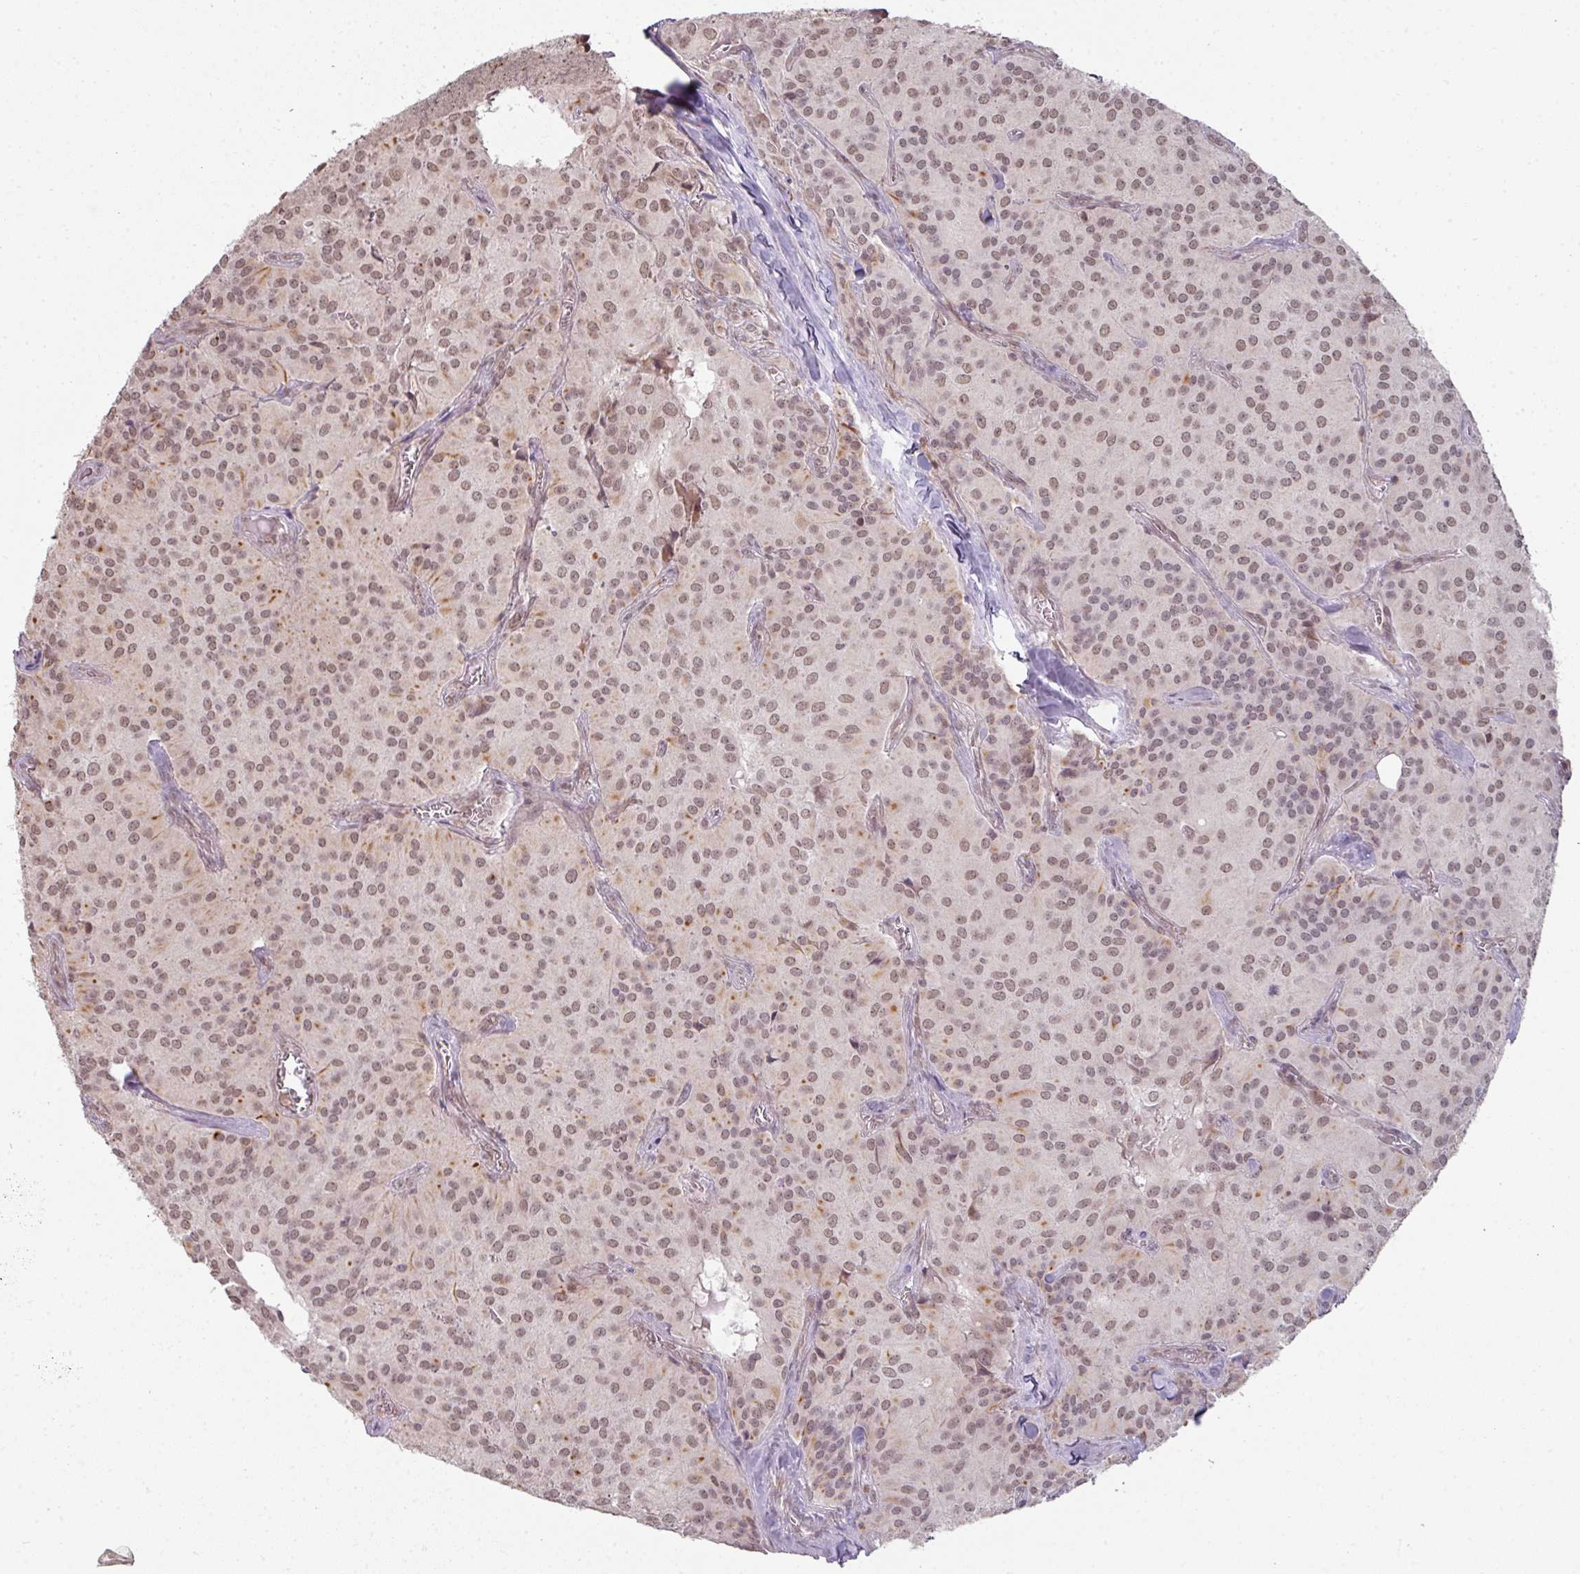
{"staining": {"intensity": "weak", "quantity": ">75%", "location": "nuclear"}, "tissue": "glioma", "cell_type": "Tumor cells", "image_type": "cancer", "snomed": [{"axis": "morphology", "description": "Glioma, malignant, Low grade"}, {"axis": "topography", "description": "Brain"}], "caption": "Protein staining exhibits weak nuclear staining in approximately >75% of tumor cells in low-grade glioma (malignant).", "gene": "GTF2H3", "patient": {"sex": "male", "age": 42}}